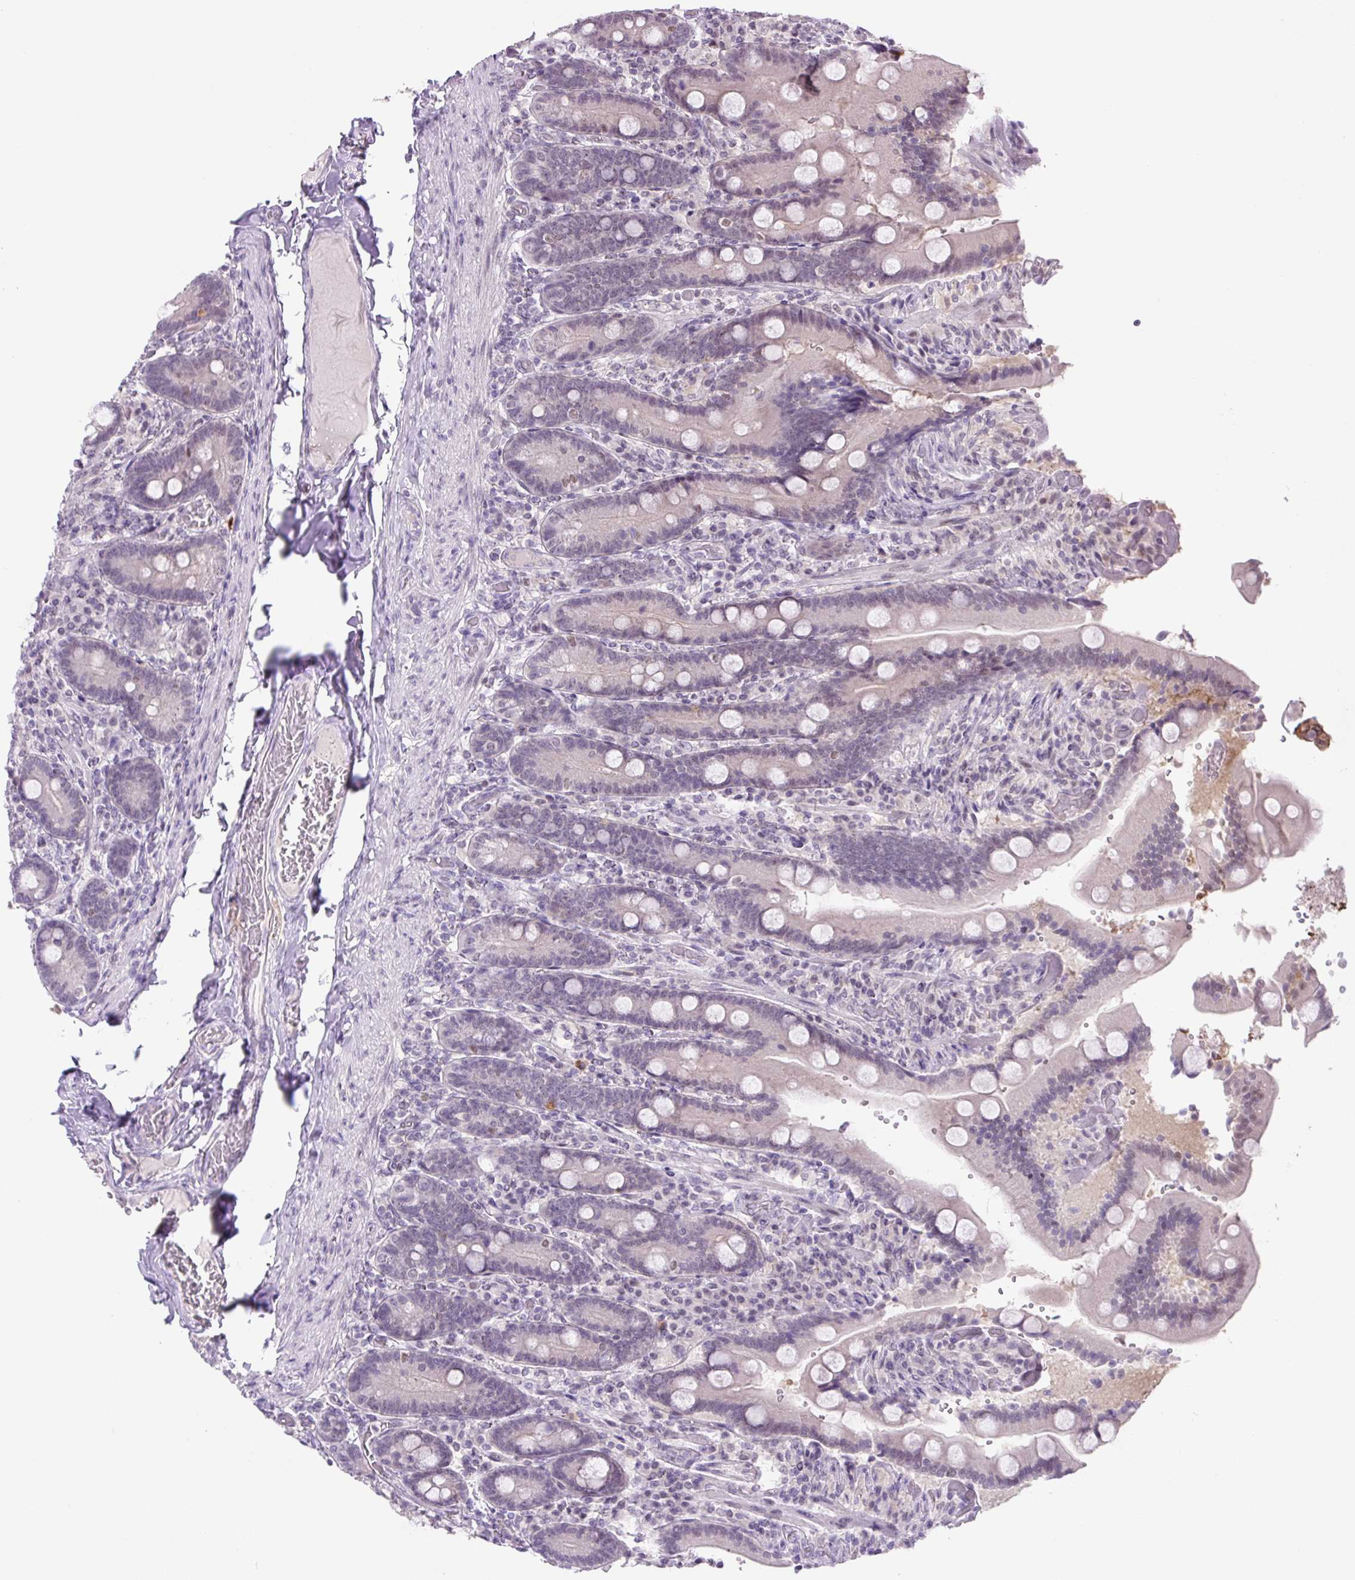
{"staining": {"intensity": "weak", "quantity": "<25%", "location": "cytoplasmic/membranous"}, "tissue": "duodenum", "cell_type": "Glandular cells", "image_type": "normal", "snomed": [{"axis": "morphology", "description": "Normal tissue, NOS"}, {"axis": "topography", "description": "Duodenum"}], "caption": "Human duodenum stained for a protein using immunohistochemistry (IHC) demonstrates no expression in glandular cells.", "gene": "RYBP", "patient": {"sex": "female", "age": 62}}